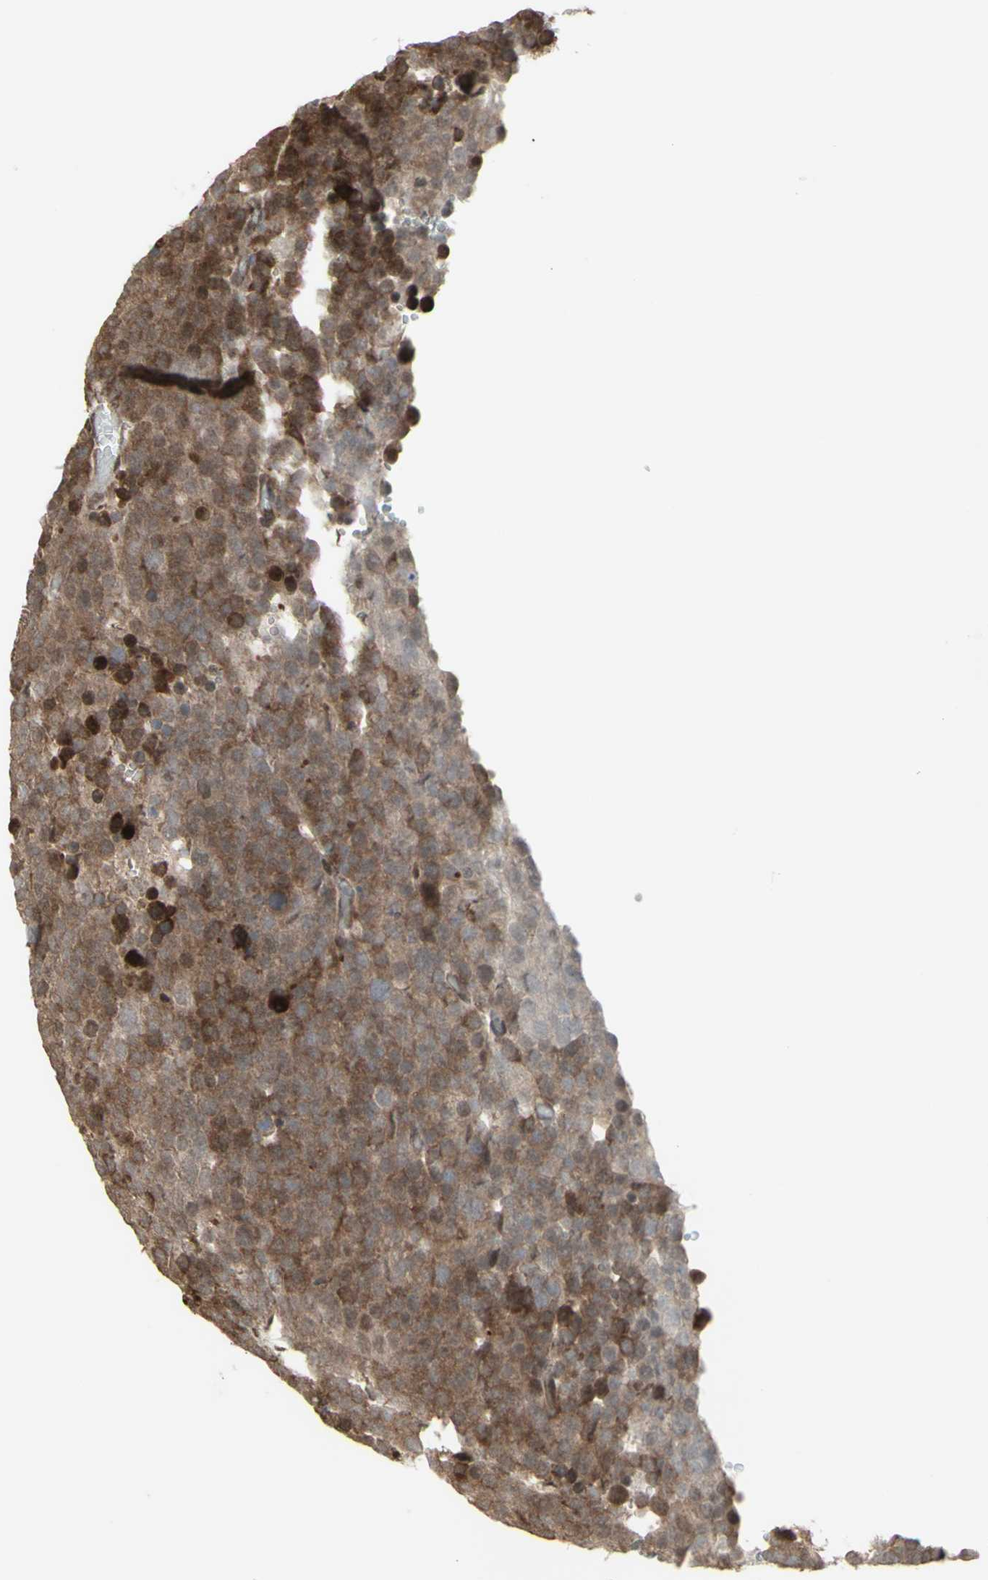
{"staining": {"intensity": "weak", "quantity": ">75%", "location": "cytoplasmic/membranous"}, "tissue": "testis cancer", "cell_type": "Tumor cells", "image_type": "cancer", "snomed": [{"axis": "morphology", "description": "Seminoma, NOS"}, {"axis": "topography", "description": "Testis"}], "caption": "The immunohistochemical stain highlights weak cytoplasmic/membranous positivity in tumor cells of seminoma (testis) tissue. (DAB = brown stain, brightfield microscopy at high magnification).", "gene": "CD33", "patient": {"sex": "male", "age": 71}}